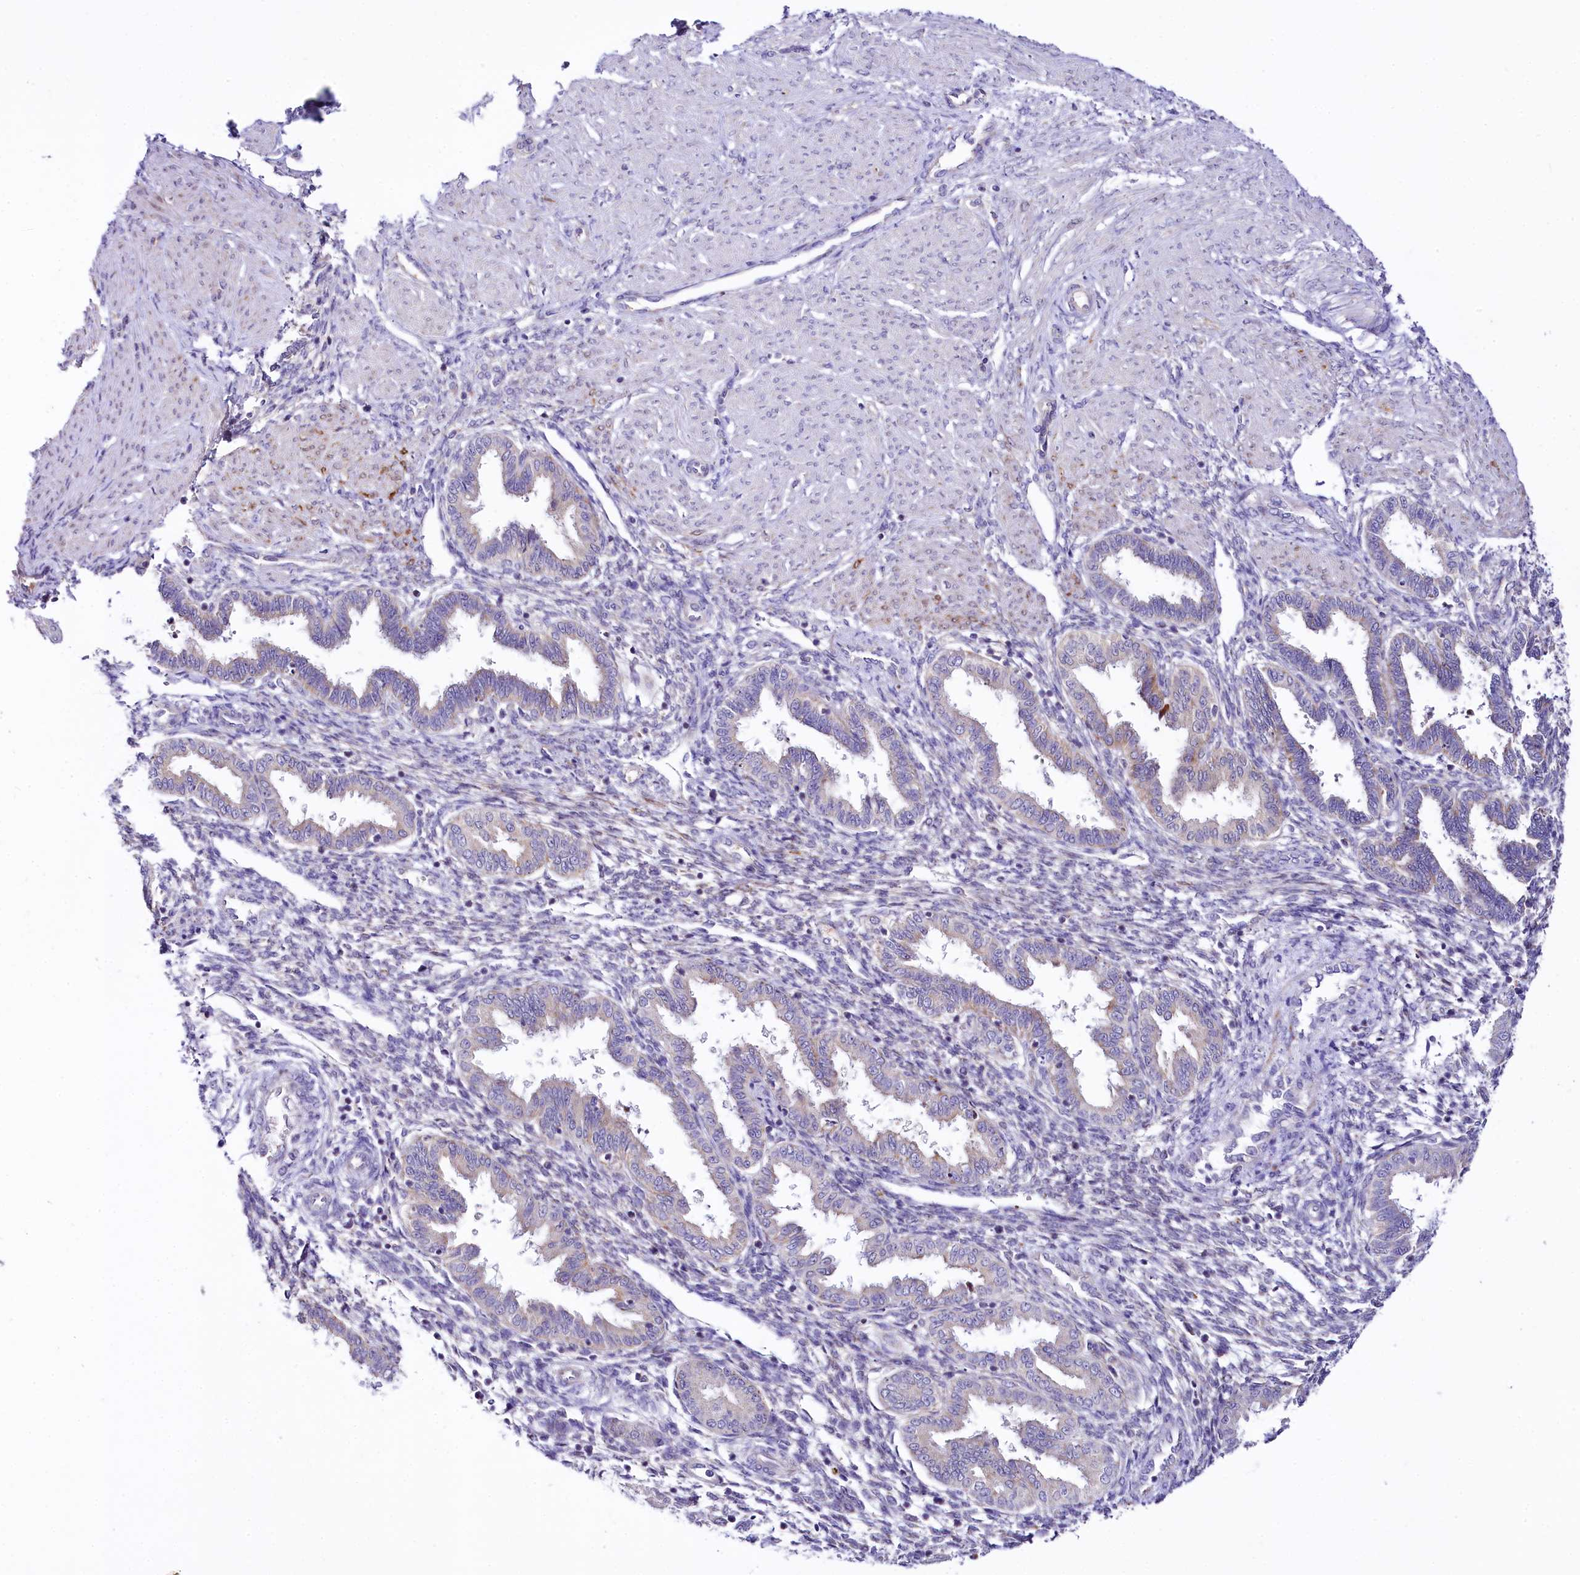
{"staining": {"intensity": "weak", "quantity": "<25%", "location": "cytoplasmic/membranous"}, "tissue": "endometrium", "cell_type": "Cells in endometrial stroma", "image_type": "normal", "snomed": [{"axis": "morphology", "description": "Normal tissue, NOS"}, {"axis": "topography", "description": "Endometrium"}], "caption": "Immunohistochemistry histopathology image of benign endometrium stained for a protein (brown), which shows no positivity in cells in endometrial stroma.", "gene": "CEP295", "patient": {"sex": "female", "age": 33}}